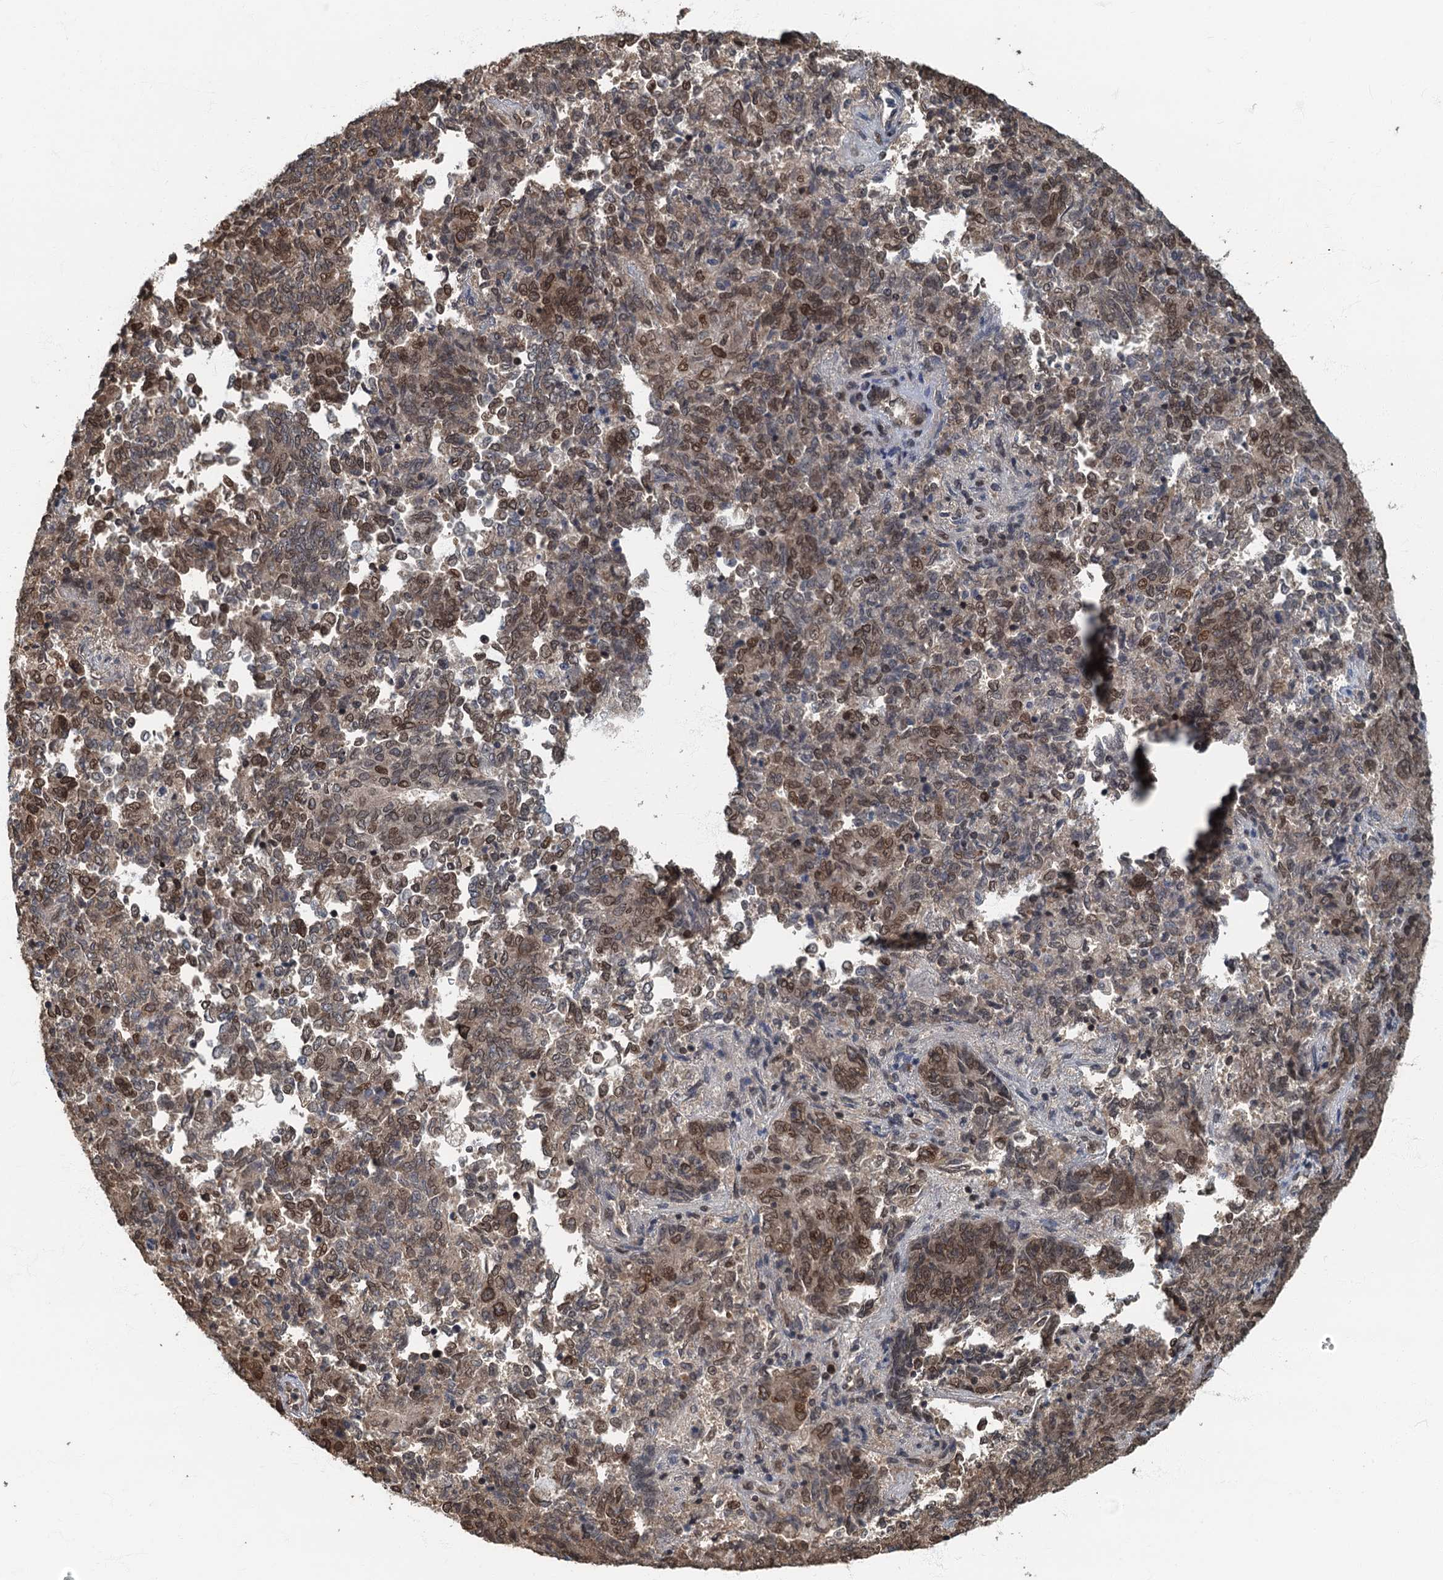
{"staining": {"intensity": "moderate", "quantity": ">75%", "location": "nuclear"}, "tissue": "endometrial cancer", "cell_type": "Tumor cells", "image_type": "cancer", "snomed": [{"axis": "morphology", "description": "Adenocarcinoma, NOS"}, {"axis": "topography", "description": "Endometrium"}], "caption": "Immunohistochemistry (IHC) of human adenocarcinoma (endometrial) exhibits medium levels of moderate nuclear positivity in approximately >75% of tumor cells. The staining was performed using DAB to visualize the protein expression in brown, while the nuclei were stained in blue with hematoxylin (Magnification: 20x).", "gene": "CKAP2L", "patient": {"sex": "female", "age": 80}}